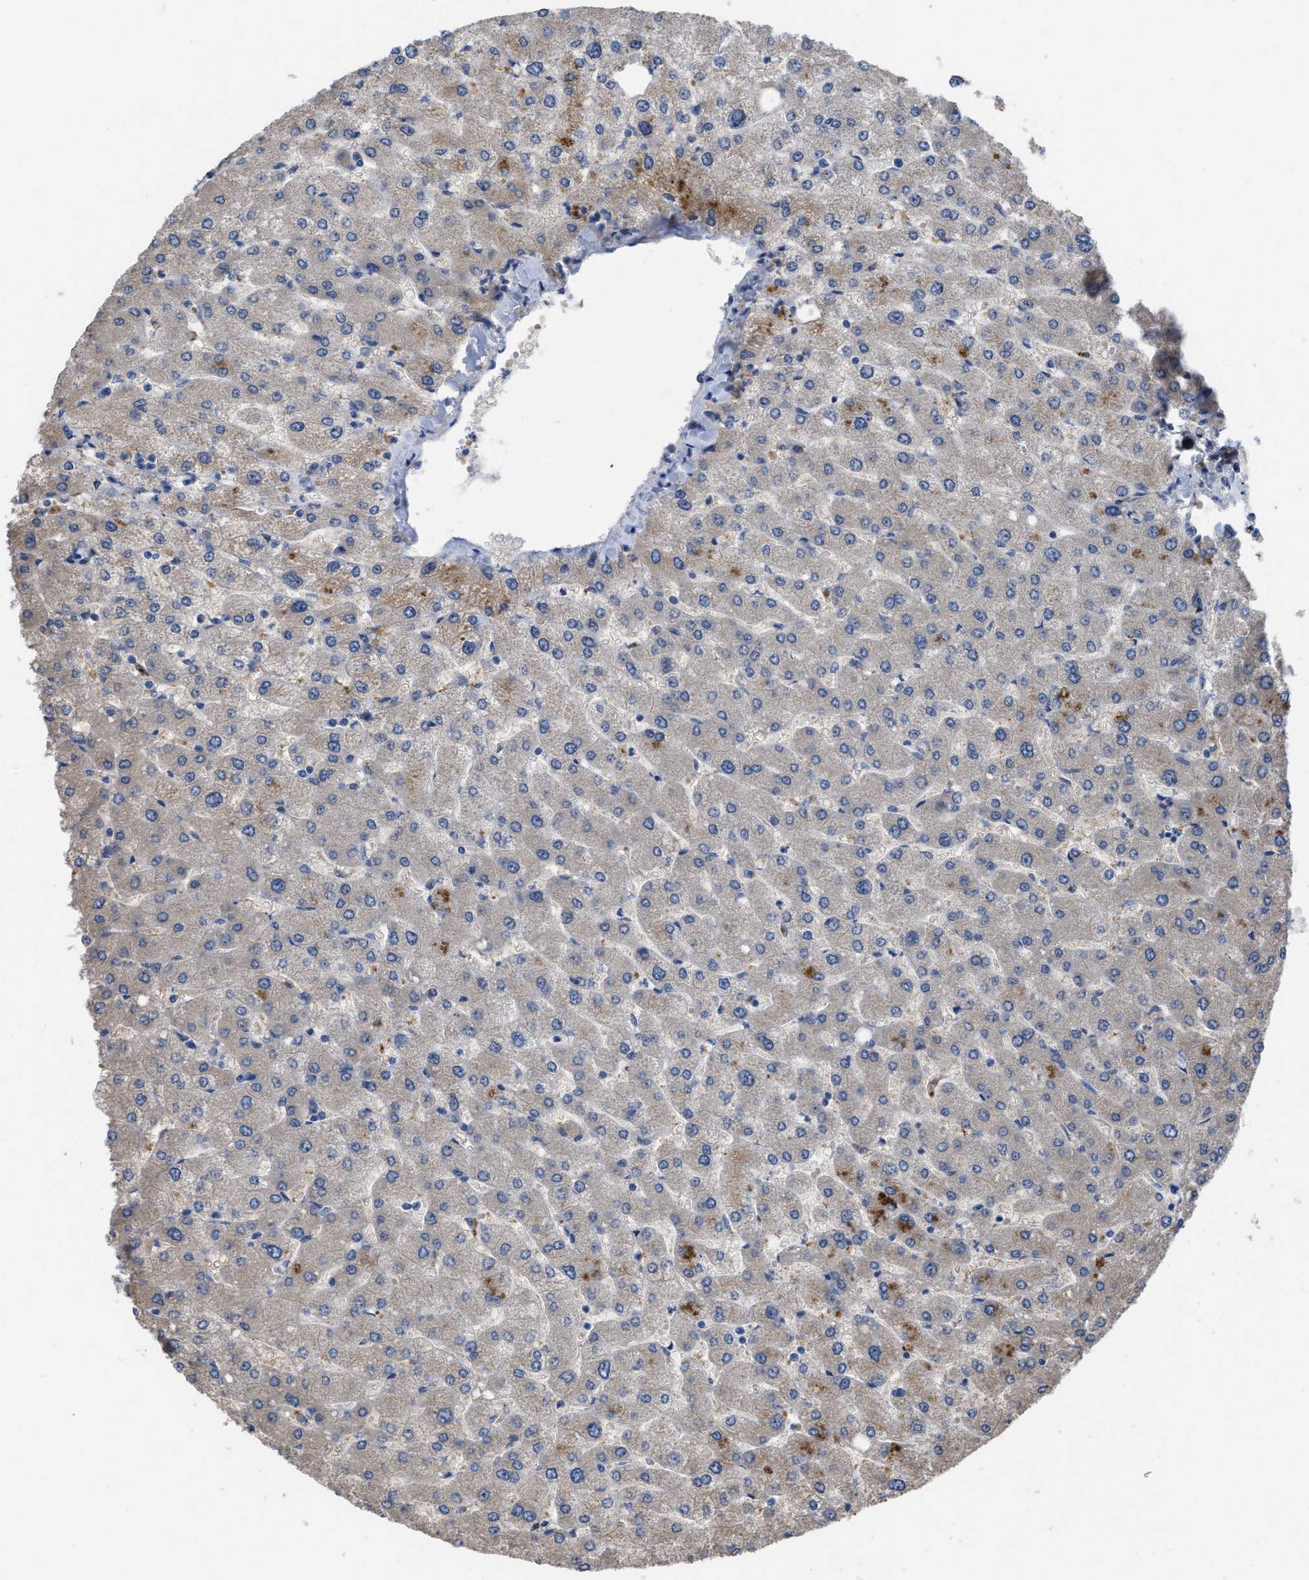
{"staining": {"intensity": "negative", "quantity": "none", "location": "none"}, "tissue": "liver", "cell_type": "Cholangiocytes", "image_type": "normal", "snomed": [{"axis": "morphology", "description": "Normal tissue, NOS"}, {"axis": "topography", "description": "Liver"}], "caption": "This is an immunohistochemistry micrograph of unremarkable human liver. There is no positivity in cholangiocytes.", "gene": "SLC4A11", "patient": {"sex": "male", "age": 55}}